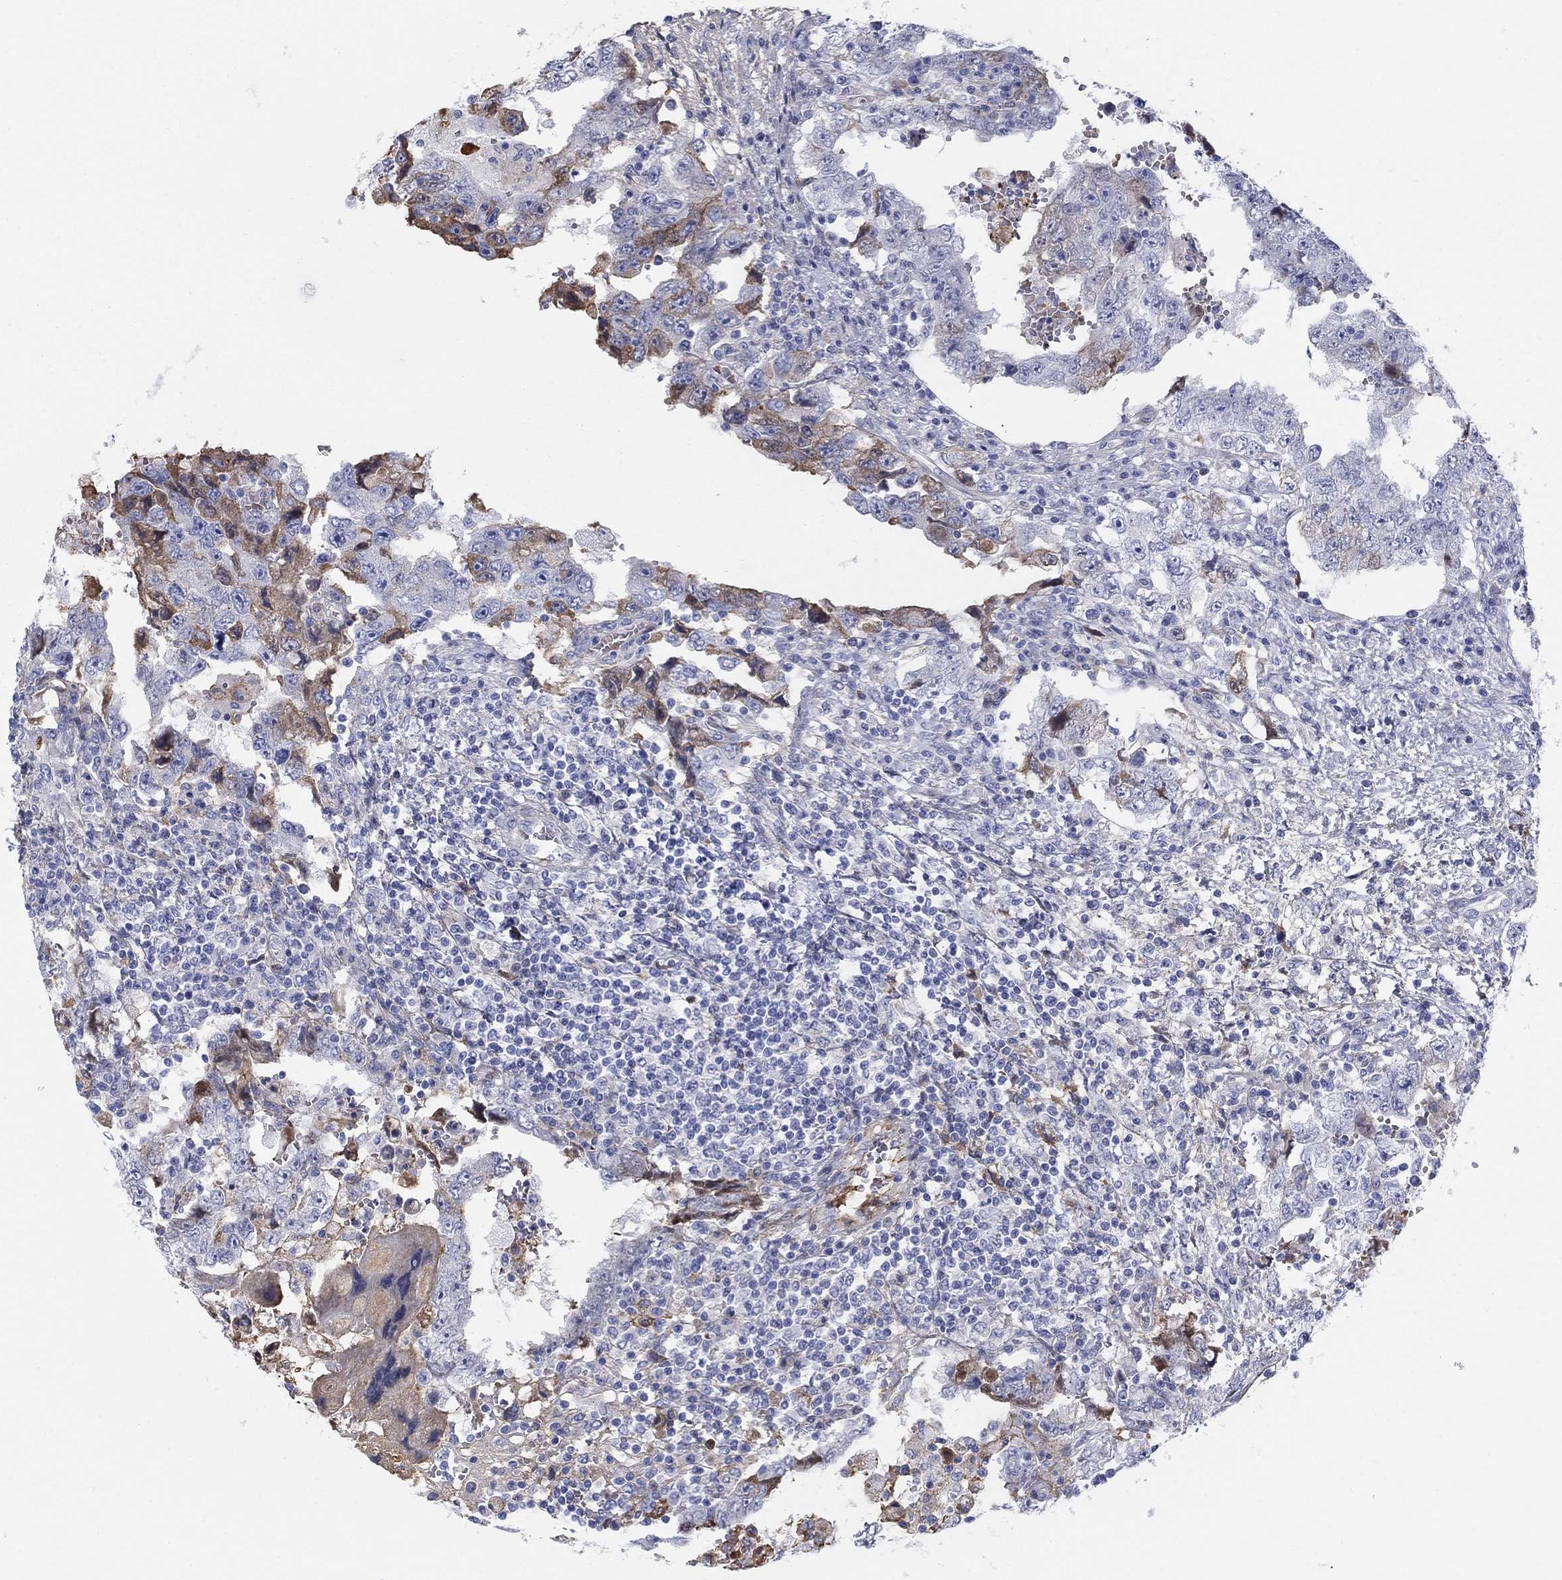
{"staining": {"intensity": "moderate", "quantity": "<25%", "location": "cytoplasmic/membranous"}, "tissue": "testis cancer", "cell_type": "Tumor cells", "image_type": "cancer", "snomed": [{"axis": "morphology", "description": "Carcinoma, Embryonal, NOS"}, {"axis": "topography", "description": "Testis"}], "caption": "IHC (DAB) staining of human embryonal carcinoma (testis) displays moderate cytoplasmic/membranous protein expression in about <25% of tumor cells.", "gene": "HEATR4", "patient": {"sex": "male", "age": 26}}